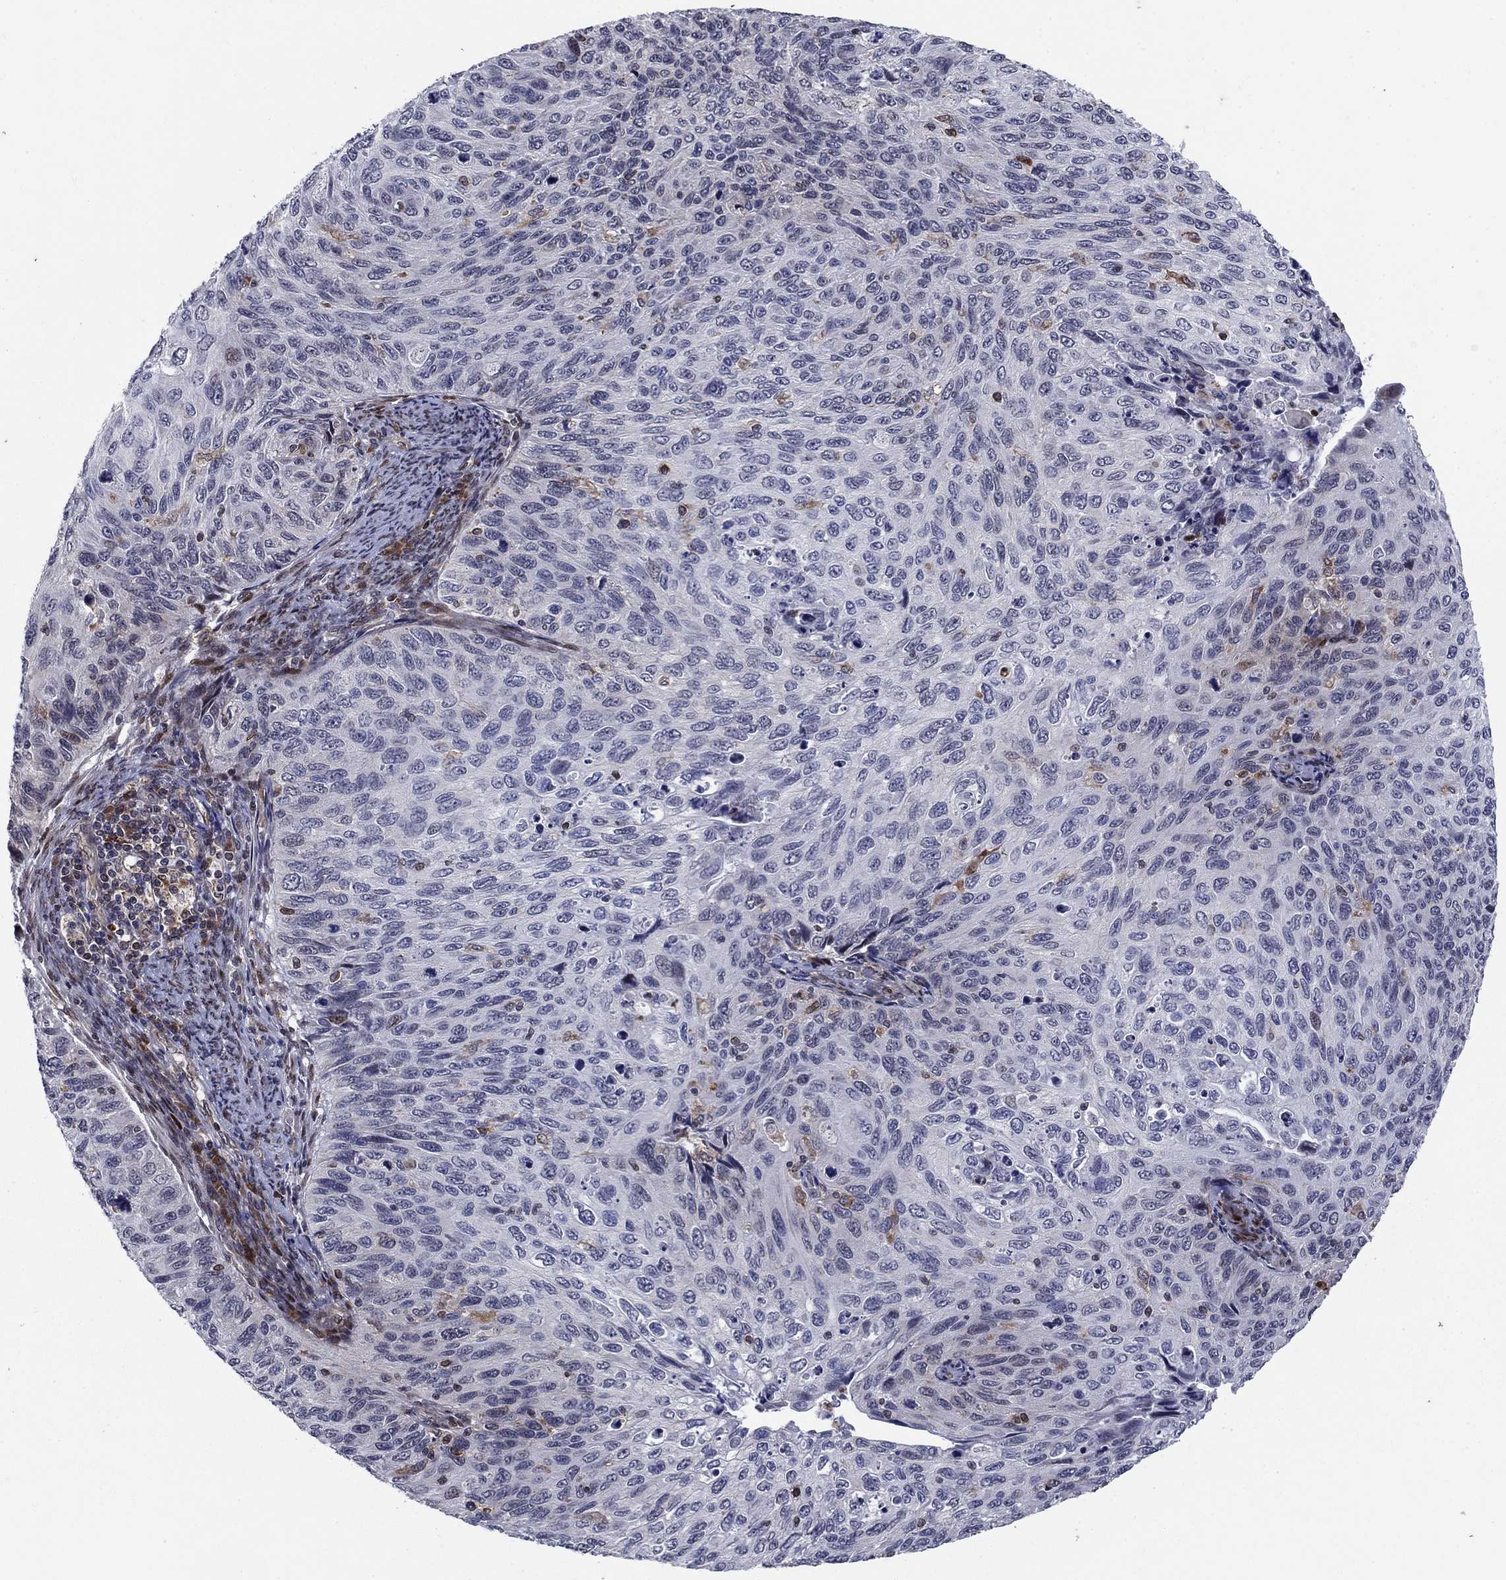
{"staining": {"intensity": "weak", "quantity": "<25%", "location": "cytoplasmic/membranous"}, "tissue": "cervical cancer", "cell_type": "Tumor cells", "image_type": "cancer", "snomed": [{"axis": "morphology", "description": "Squamous cell carcinoma, NOS"}, {"axis": "topography", "description": "Cervix"}], "caption": "High magnification brightfield microscopy of cervical cancer stained with DAB (brown) and counterstained with hematoxylin (blue): tumor cells show no significant expression.", "gene": "DHRS7", "patient": {"sex": "female", "age": 70}}